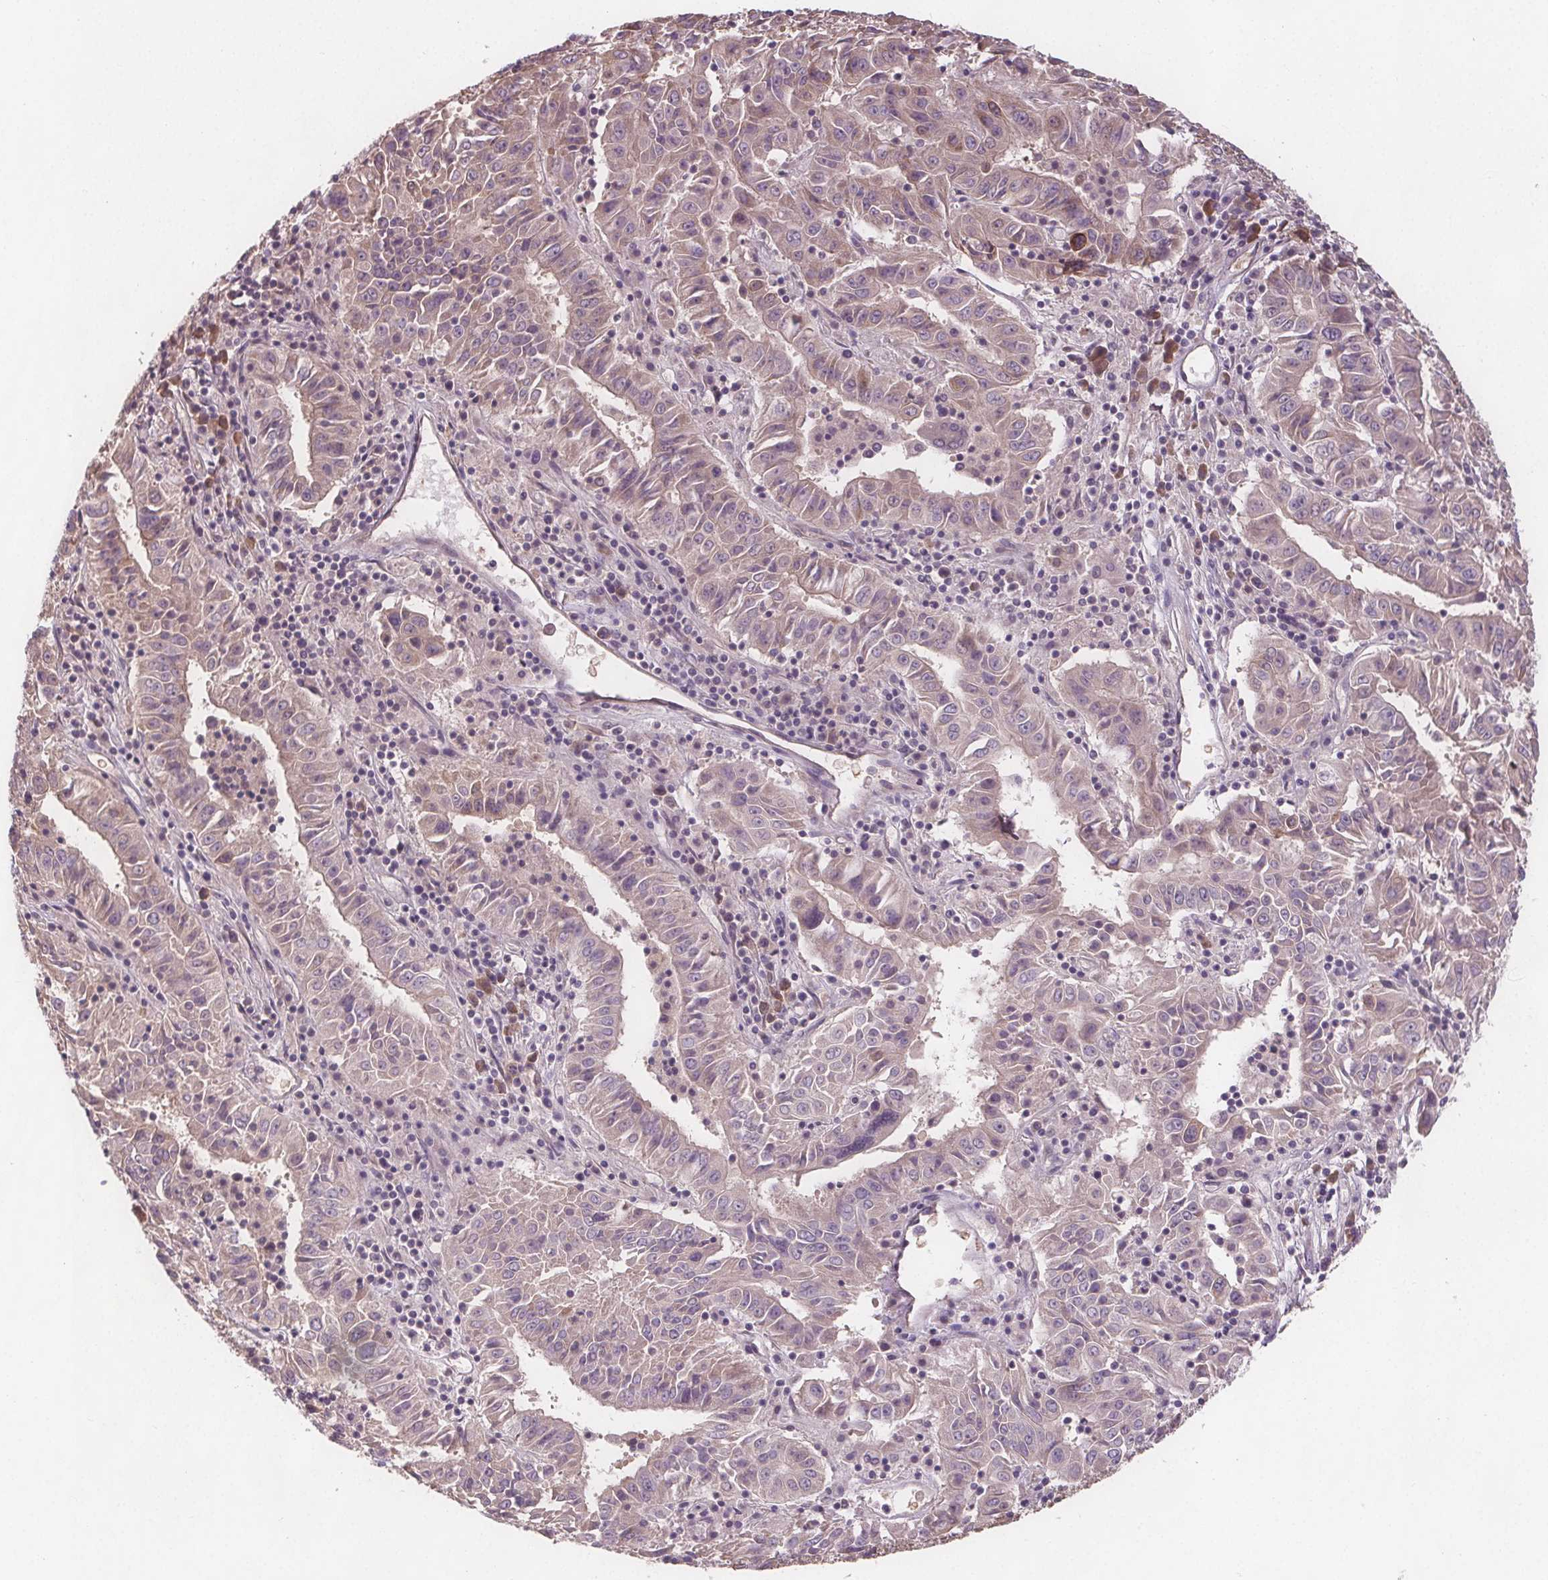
{"staining": {"intensity": "weak", "quantity": "25%-75%", "location": "cytoplasmic/membranous"}, "tissue": "pancreatic cancer", "cell_type": "Tumor cells", "image_type": "cancer", "snomed": [{"axis": "morphology", "description": "Adenocarcinoma, NOS"}, {"axis": "topography", "description": "Pancreas"}], "caption": "Pancreatic adenocarcinoma stained with a brown dye displays weak cytoplasmic/membranous positive positivity in about 25%-75% of tumor cells.", "gene": "TMEM80", "patient": {"sex": "male", "age": 63}}